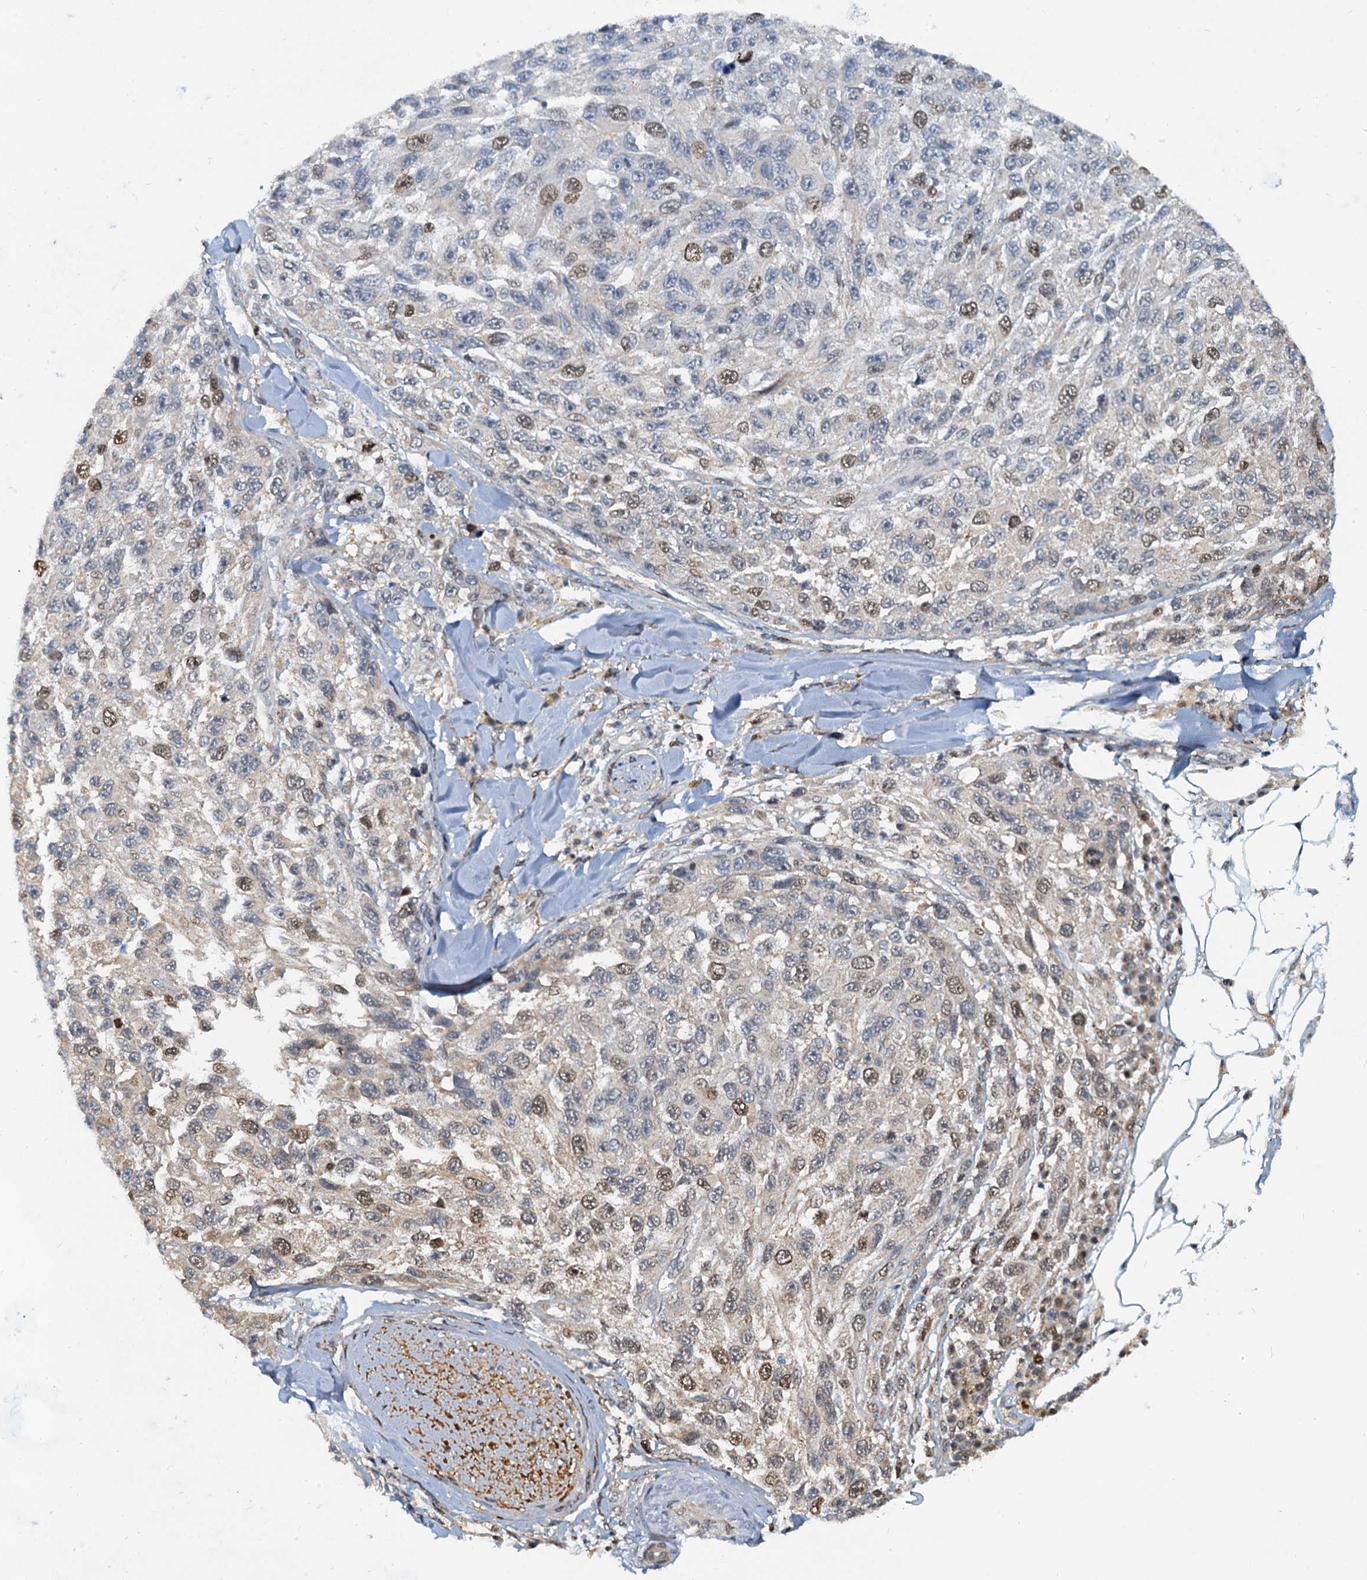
{"staining": {"intensity": "moderate", "quantity": "<25%", "location": "nuclear"}, "tissue": "melanoma", "cell_type": "Tumor cells", "image_type": "cancer", "snomed": [{"axis": "morphology", "description": "Normal tissue, NOS"}, {"axis": "morphology", "description": "Malignant melanoma, NOS"}, {"axis": "topography", "description": "Skin"}], "caption": "IHC image of neoplastic tissue: malignant melanoma stained using IHC shows low levels of moderate protein expression localized specifically in the nuclear of tumor cells, appearing as a nuclear brown color.", "gene": "PTGES3", "patient": {"sex": "female", "age": 96}}